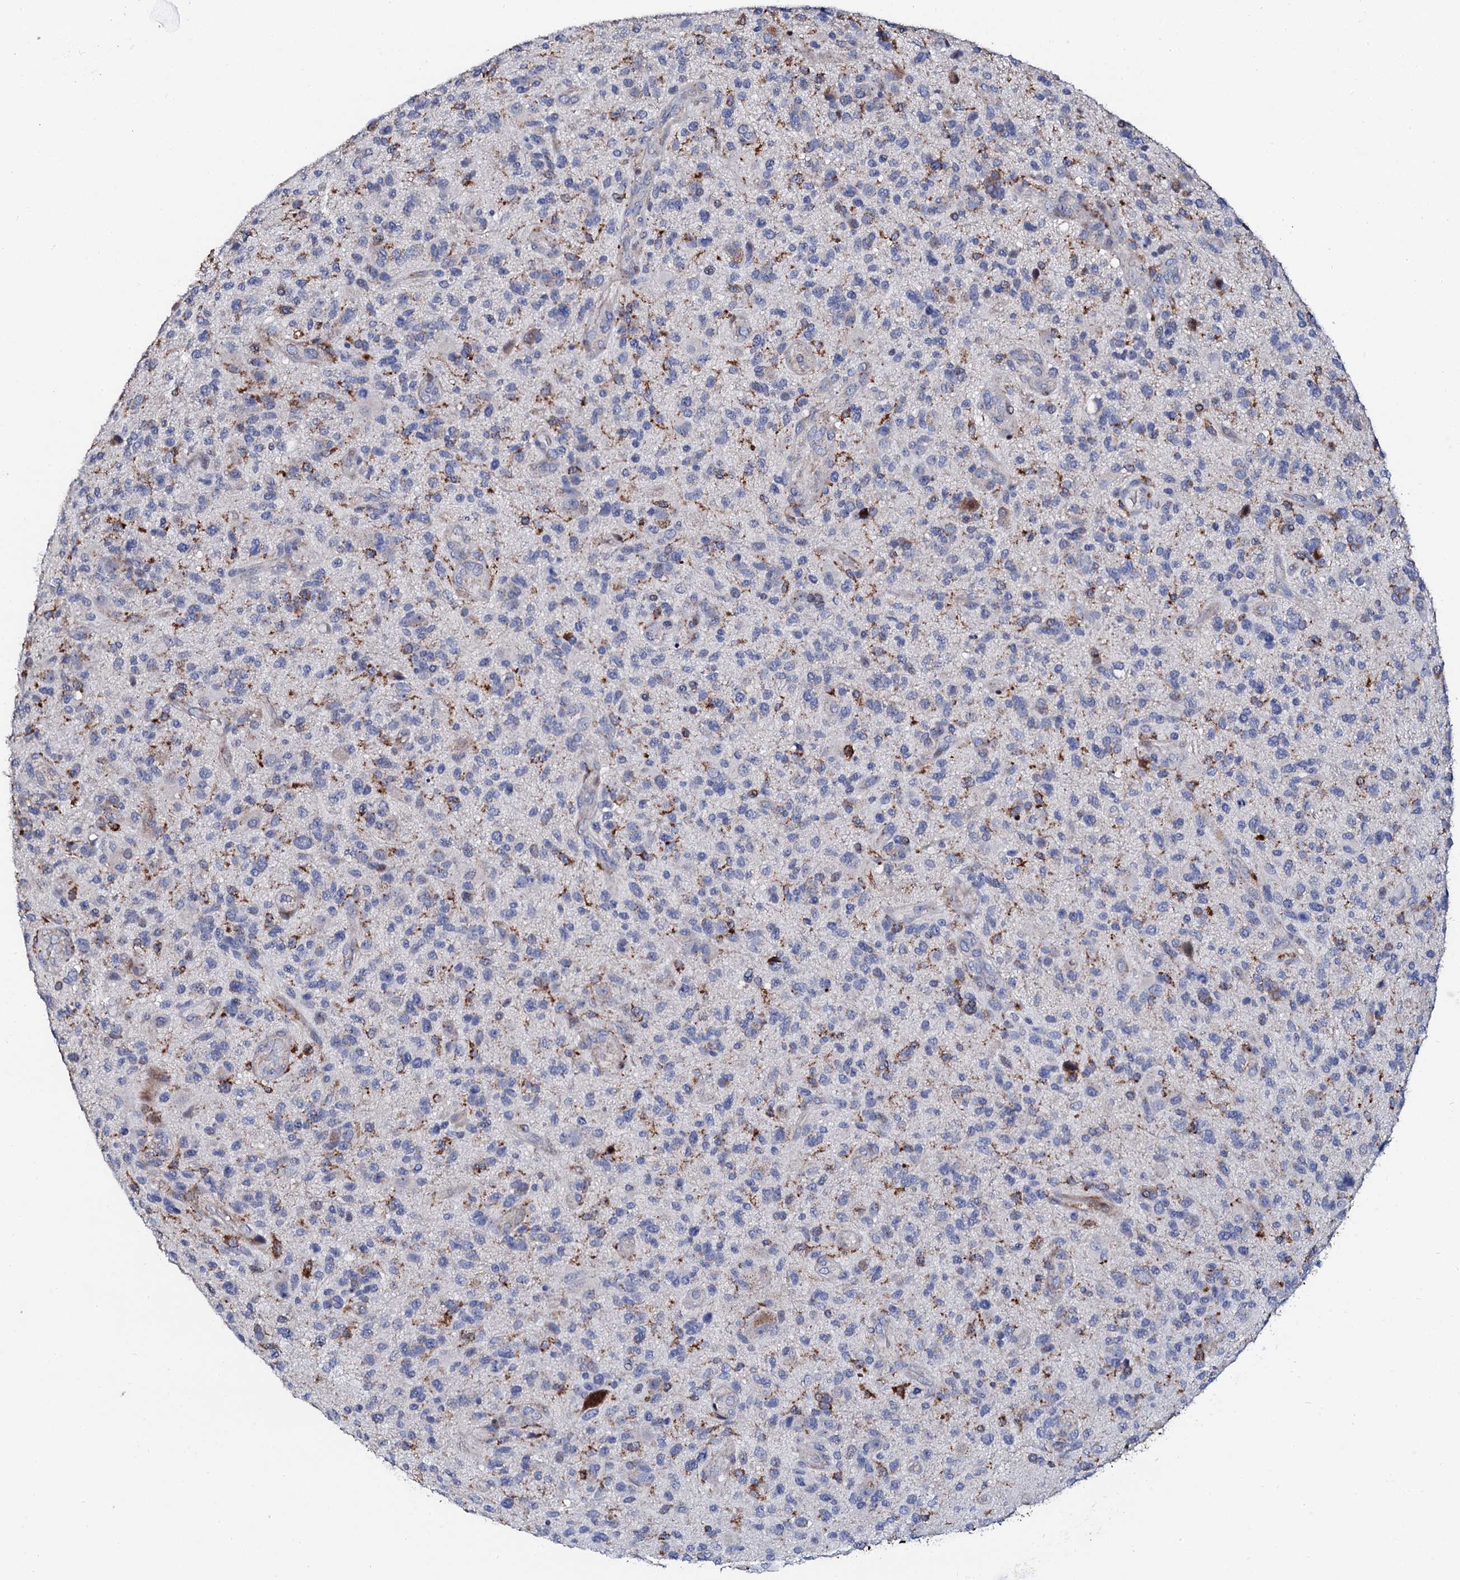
{"staining": {"intensity": "negative", "quantity": "none", "location": "none"}, "tissue": "glioma", "cell_type": "Tumor cells", "image_type": "cancer", "snomed": [{"axis": "morphology", "description": "Glioma, malignant, High grade"}, {"axis": "topography", "description": "Brain"}], "caption": "Malignant glioma (high-grade) was stained to show a protein in brown. There is no significant expression in tumor cells.", "gene": "TCIRG1", "patient": {"sex": "male", "age": 47}}